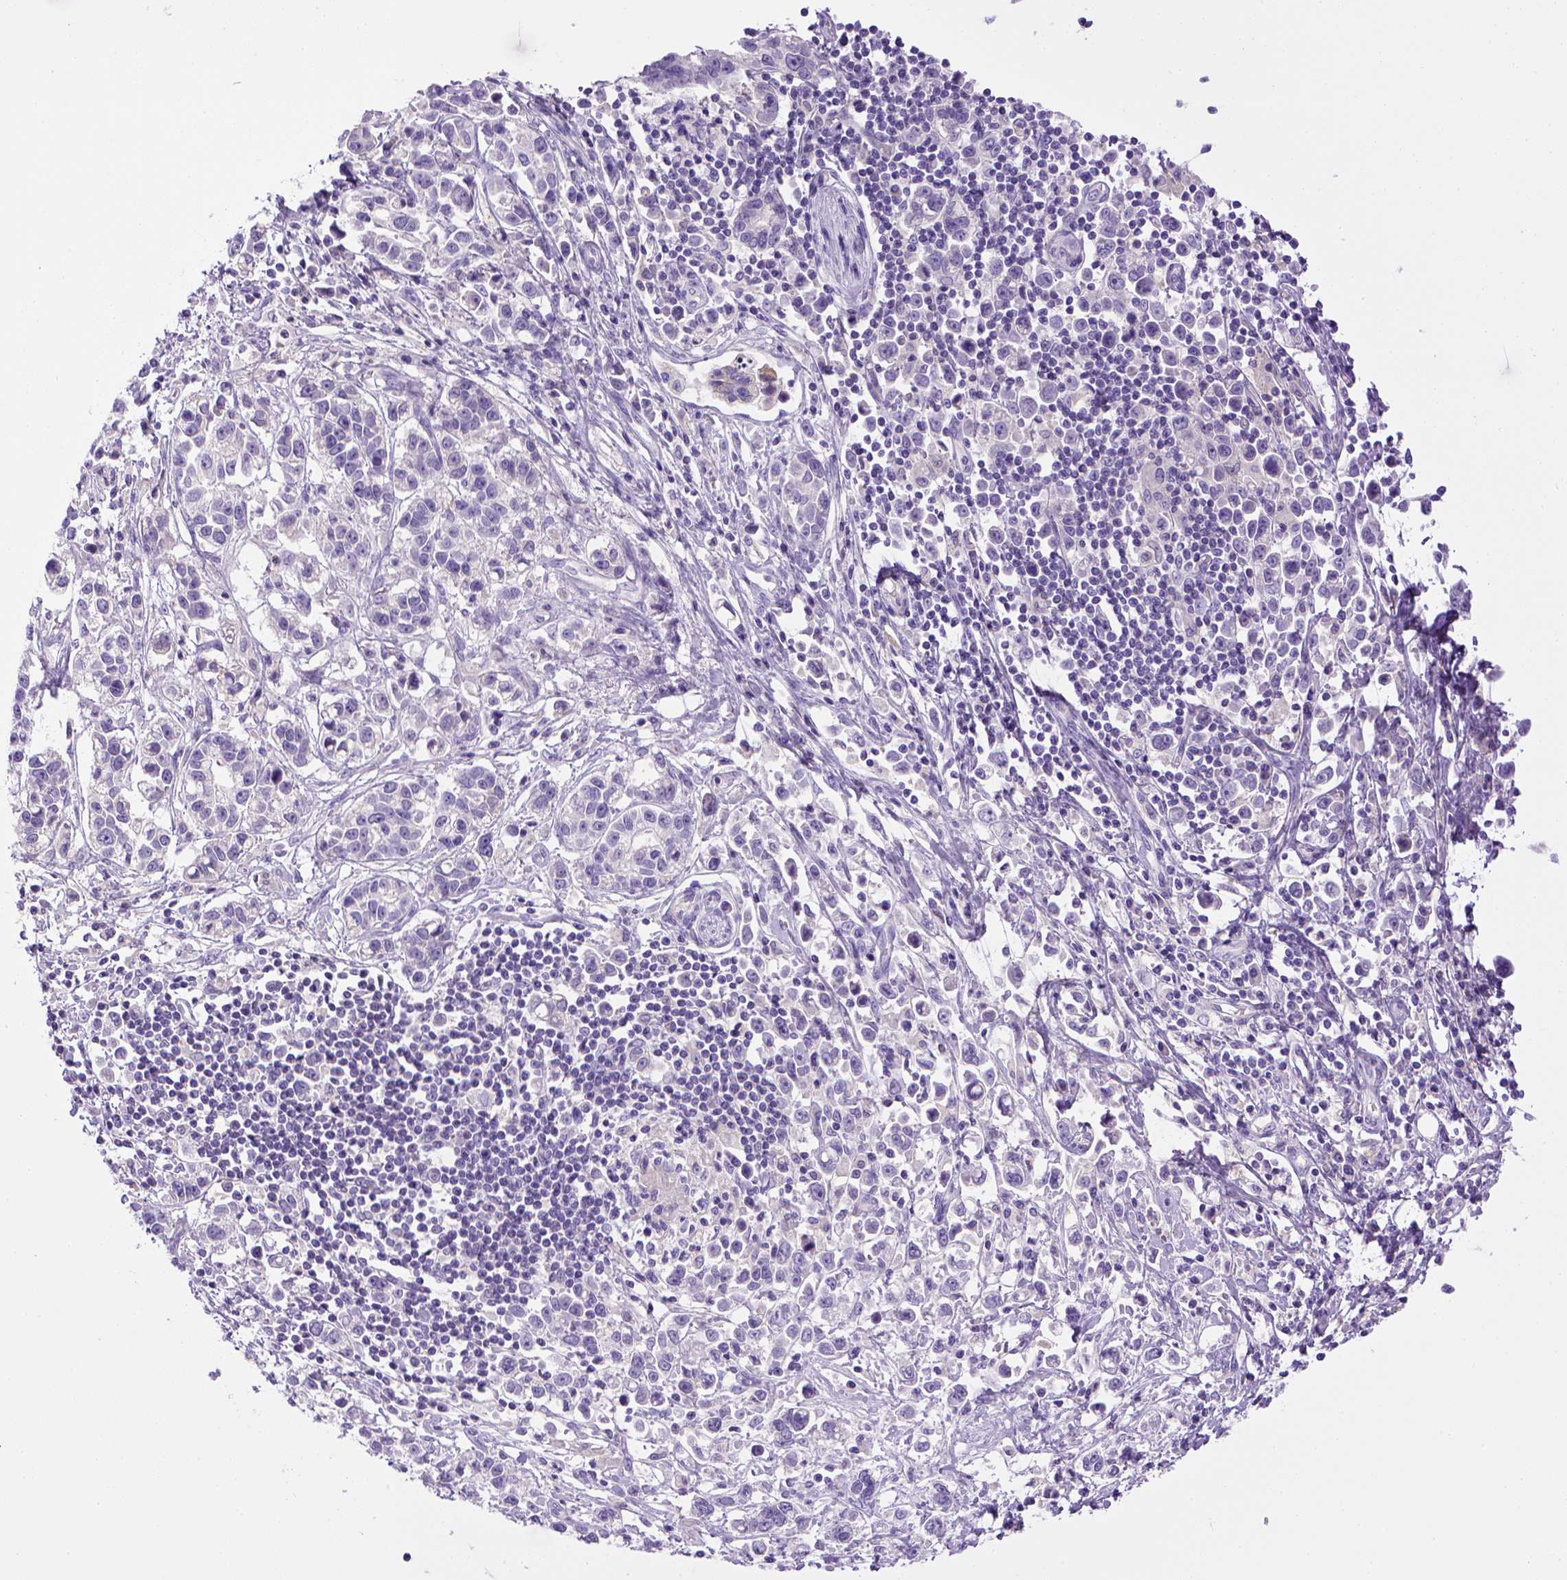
{"staining": {"intensity": "negative", "quantity": "none", "location": "none"}, "tissue": "stomach cancer", "cell_type": "Tumor cells", "image_type": "cancer", "snomed": [{"axis": "morphology", "description": "Adenocarcinoma, NOS"}, {"axis": "topography", "description": "Stomach"}], "caption": "Micrograph shows no significant protein staining in tumor cells of stomach adenocarcinoma.", "gene": "BAAT", "patient": {"sex": "male", "age": 93}}